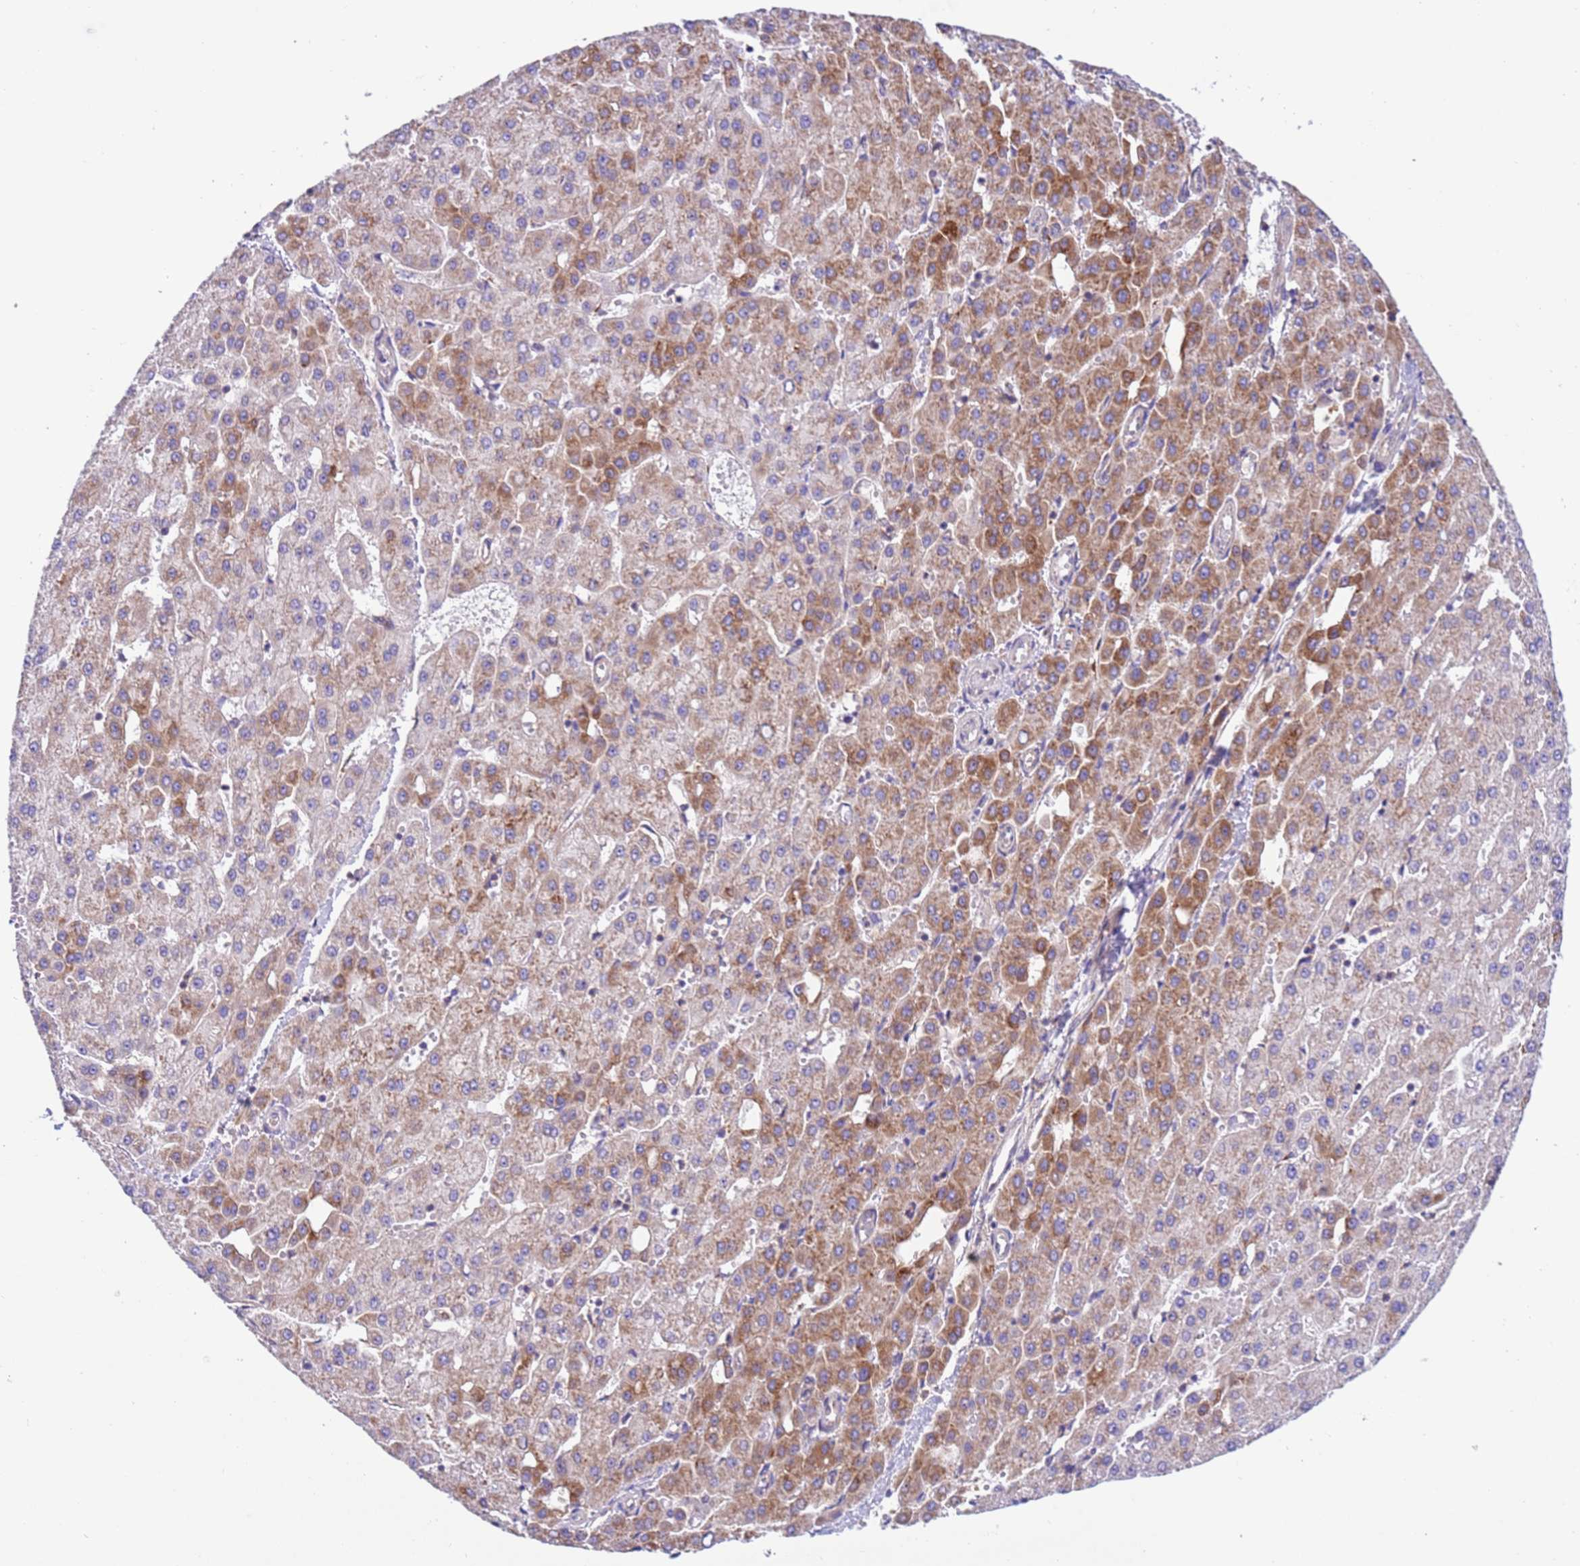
{"staining": {"intensity": "moderate", "quantity": ">75%", "location": "cytoplasmic/membranous"}, "tissue": "liver cancer", "cell_type": "Tumor cells", "image_type": "cancer", "snomed": [{"axis": "morphology", "description": "Carcinoma, Hepatocellular, NOS"}, {"axis": "topography", "description": "Liver"}], "caption": "Tumor cells exhibit medium levels of moderate cytoplasmic/membranous expression in approximately >75% of cells in human liver cancer (hepatocellular carcinoma).", "gene": "VARS1", "patient": {"sex": "male", "age": 47}}